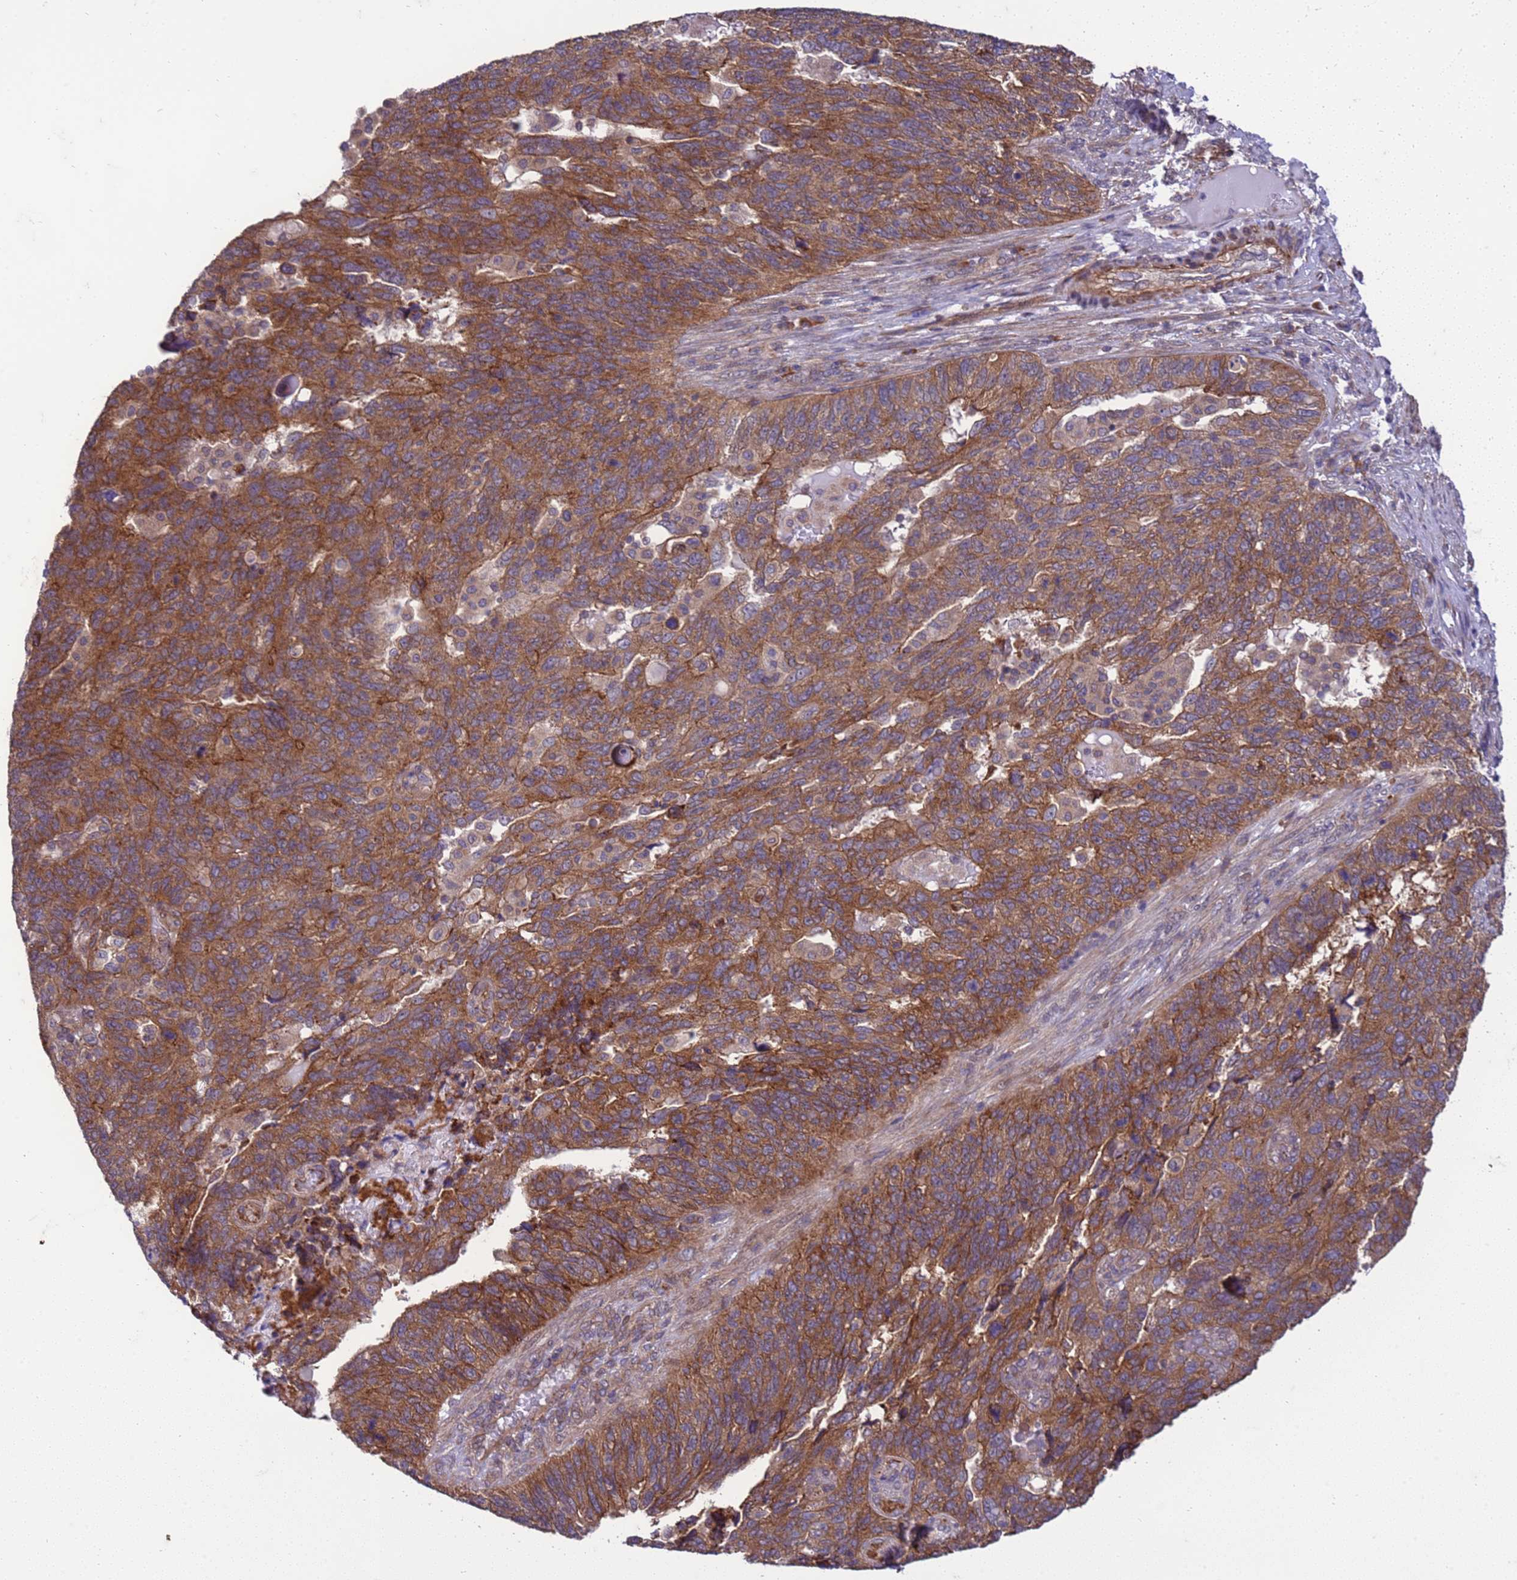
{"staining": {"intensity": "strong", "quantity": ">75%", "location": "cytoplasmic/membranous"}, "tissue": "endometrial cancer", "cell_type": "Tumor cells", "image_type": "cancer", "snomed": [{"axis": "morphology", "description": "Adenocarcinoma, NOS"}, {"axis": "topography", "description": "Endometrium"}], "caption": "This micrograph reveals immunohistochemistry (IHC) staining of human endometrial cancer (adenocarcinoma), with high strong cytoplasmic/membranous expression in about >75% of tumor cells.", "gene": "GEN1", "patient": {"sex": "female", "age": 66}}